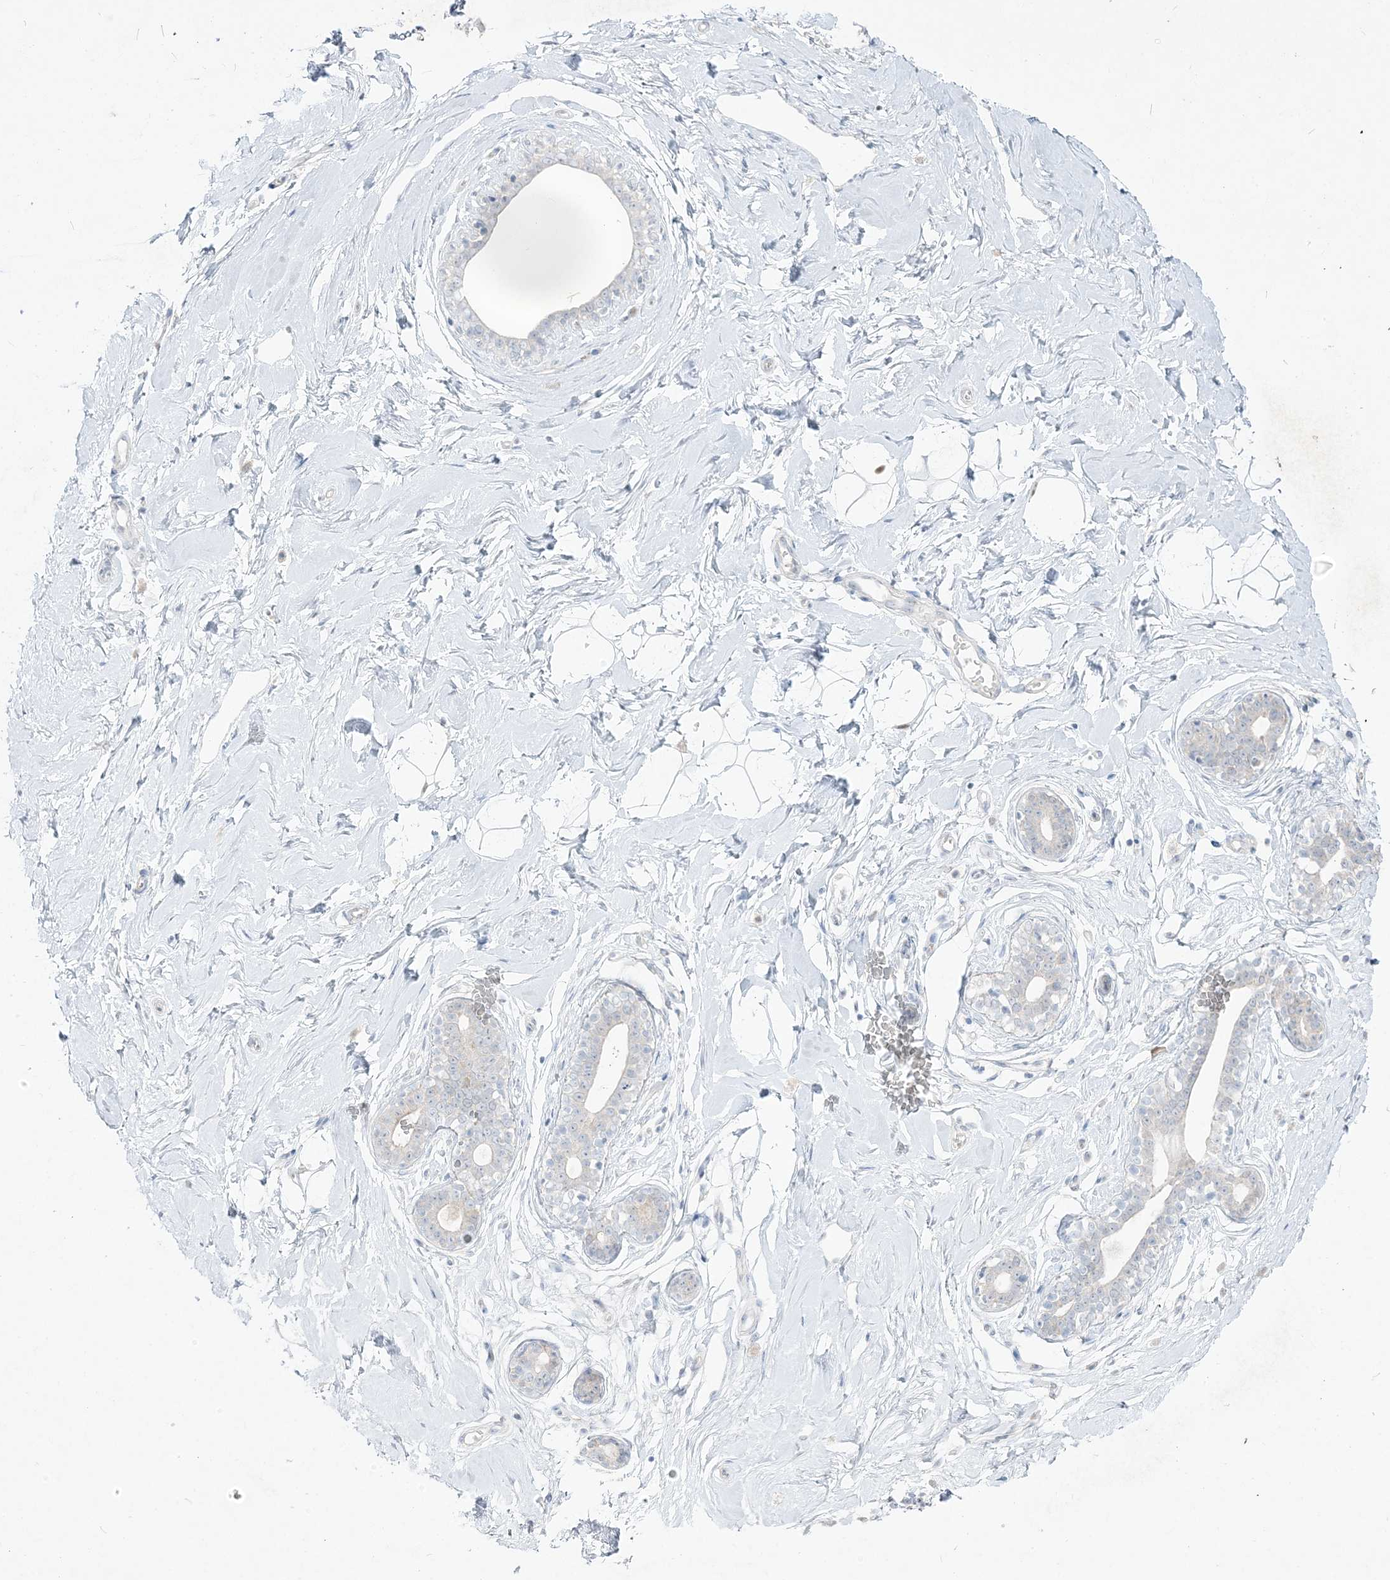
{"staining": {"intensity": "negative", "quantity": "none", "location": "none"}, "tissue": "breast", "cell_type": "Adipocytes", "image_type": "normal", "snomed": [{"axis": "morphology", "description": "Normal tissue, NOS"}, {"axis": "morphology", "description": "Adenoma, NOS"}, {"axis": "topography", "description": "Breast"}], "caption": "High power microscopy image of an IHC photomicrograph of unremarkable breast, revealing no significant expression in adipocytes.", "gene": "LOXL3", "patient": {"sex": "female", "age": 23}}